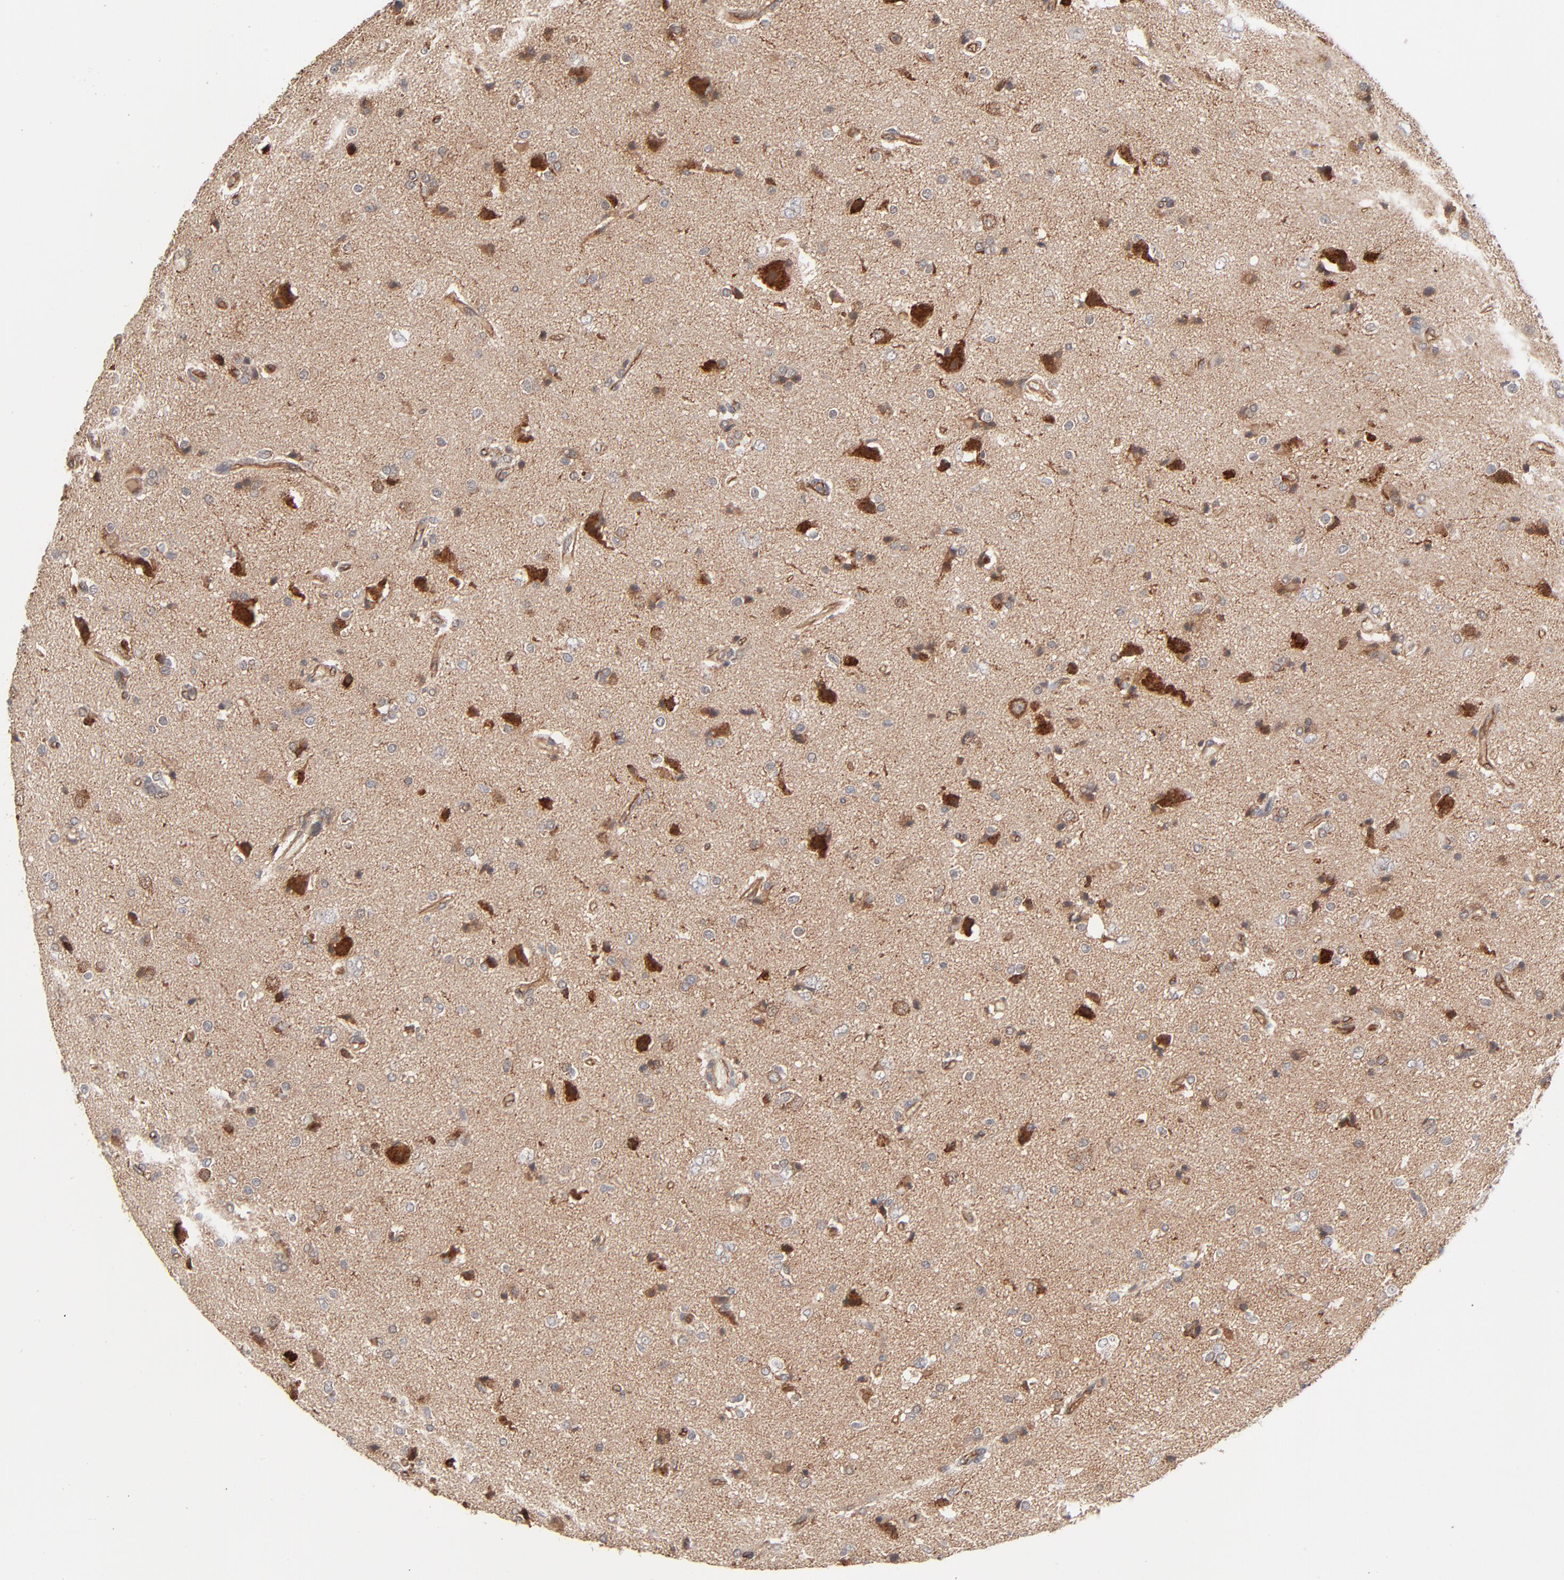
{"staining": {"intensity": "moderate", "quantity": "25%-75%", "location": "cytoplasmic/membranous"}, "tissue": "glioma", "cell_type": "Tumor cells", "image_type": "cancer", "snomed": [{"axis": "morphology", "description": "Glioma, malignant, High grade"}, {"axis": "topography", "description": "Brain"}], "caption": "Immunohistochemical staining of human malignant glioma (high-grade) demonstrates medium levels of moderate cytoplasmic/membranous protein staining in approximately 25%-75% of tumor cells.", "gene": "ABLIM3", "patient": {"sex": "male", "age": 47}}